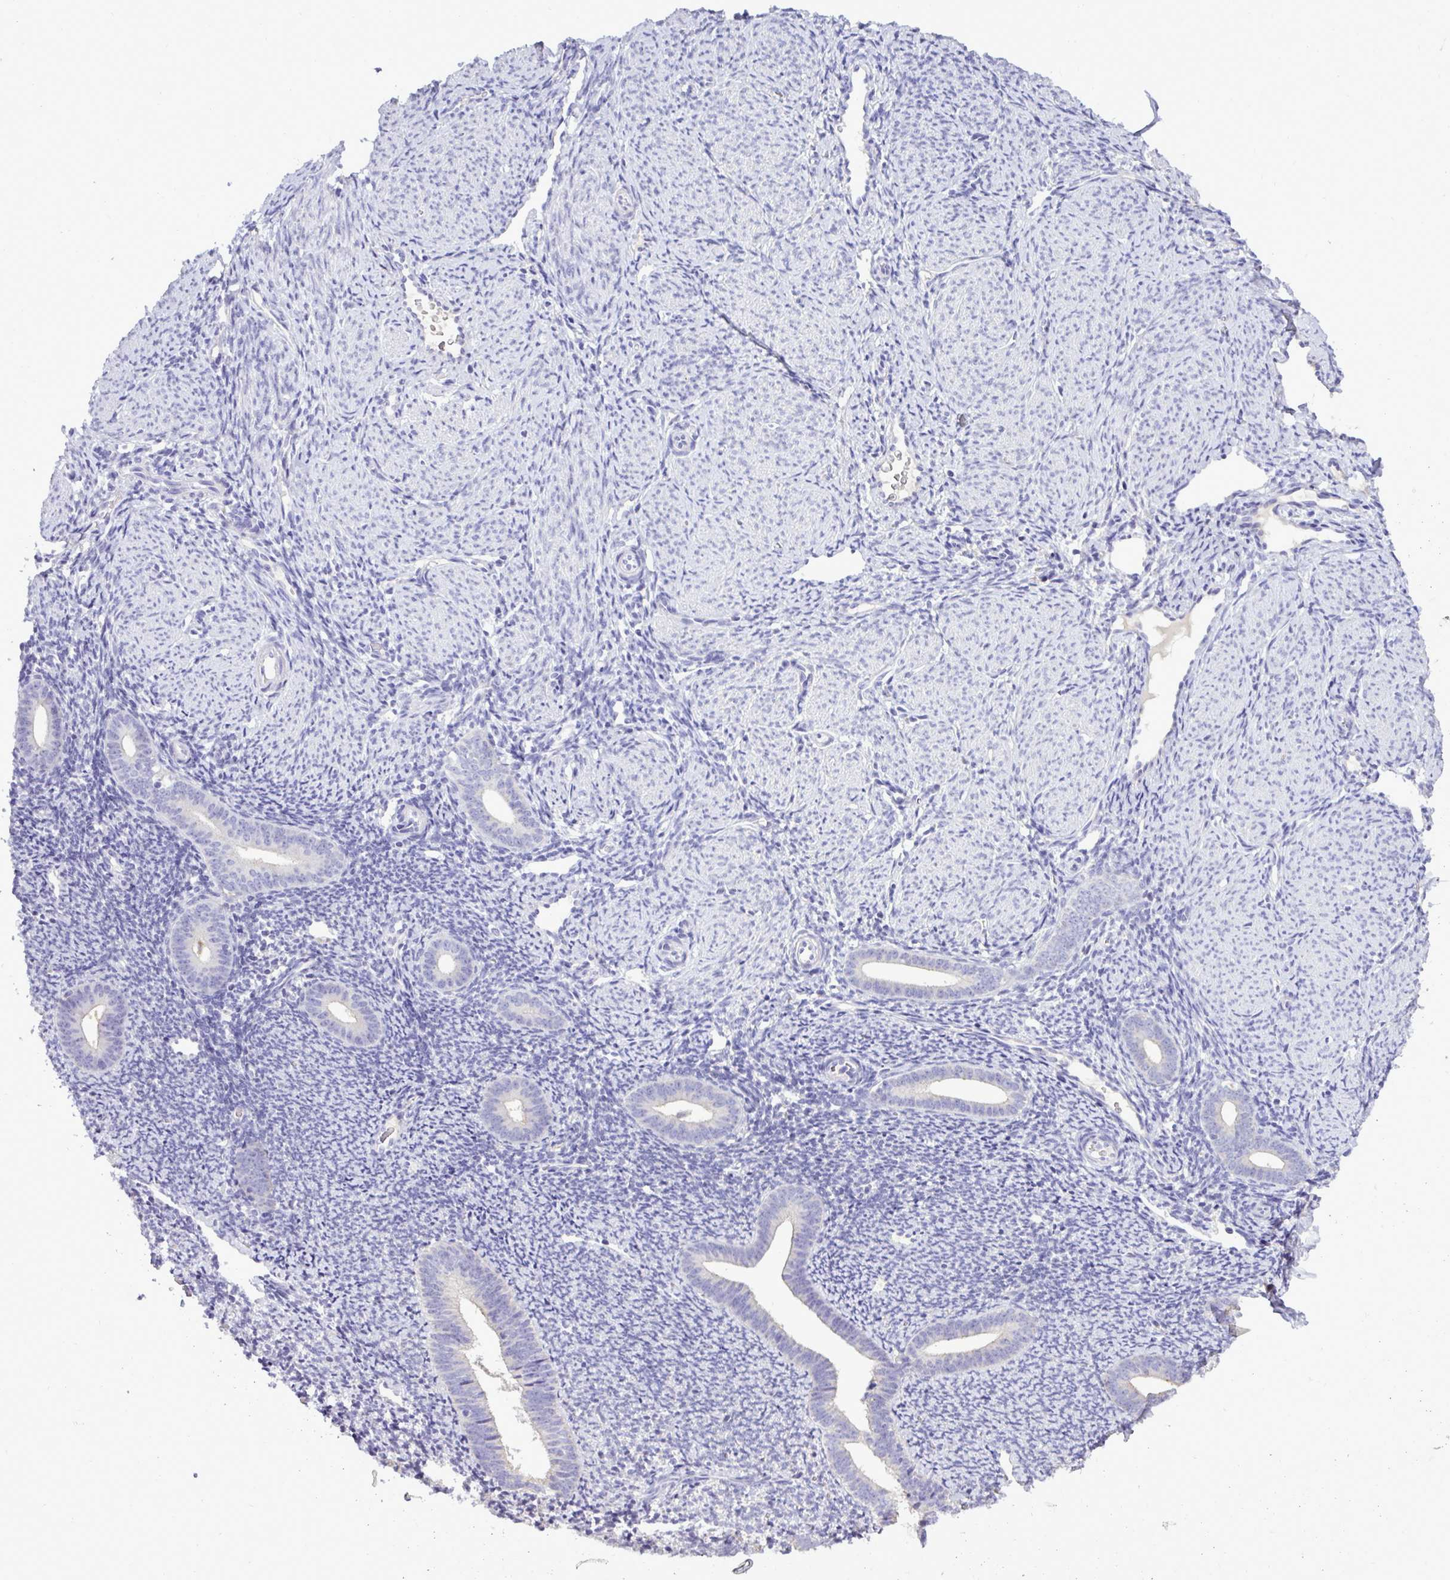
{"staining": {"intensity": "negative", "quantity": "none", "location": "none"}, "tissue": "endometrium", "cell_type": "Cells in endometrial stroma", "image_type": "normal", "snomed": [{"axis": "morphology", "description": "Normal tissue, NOS"}, {"axis": "topography", "description": "Endometrium"}], "caption": "The immunohistochemistry photomicrograph has no significant positivity in cells in endometrial stroma of endometrium.", "gene": "ST8SIA2", "patient": {"sex": "female", "age": 39}}